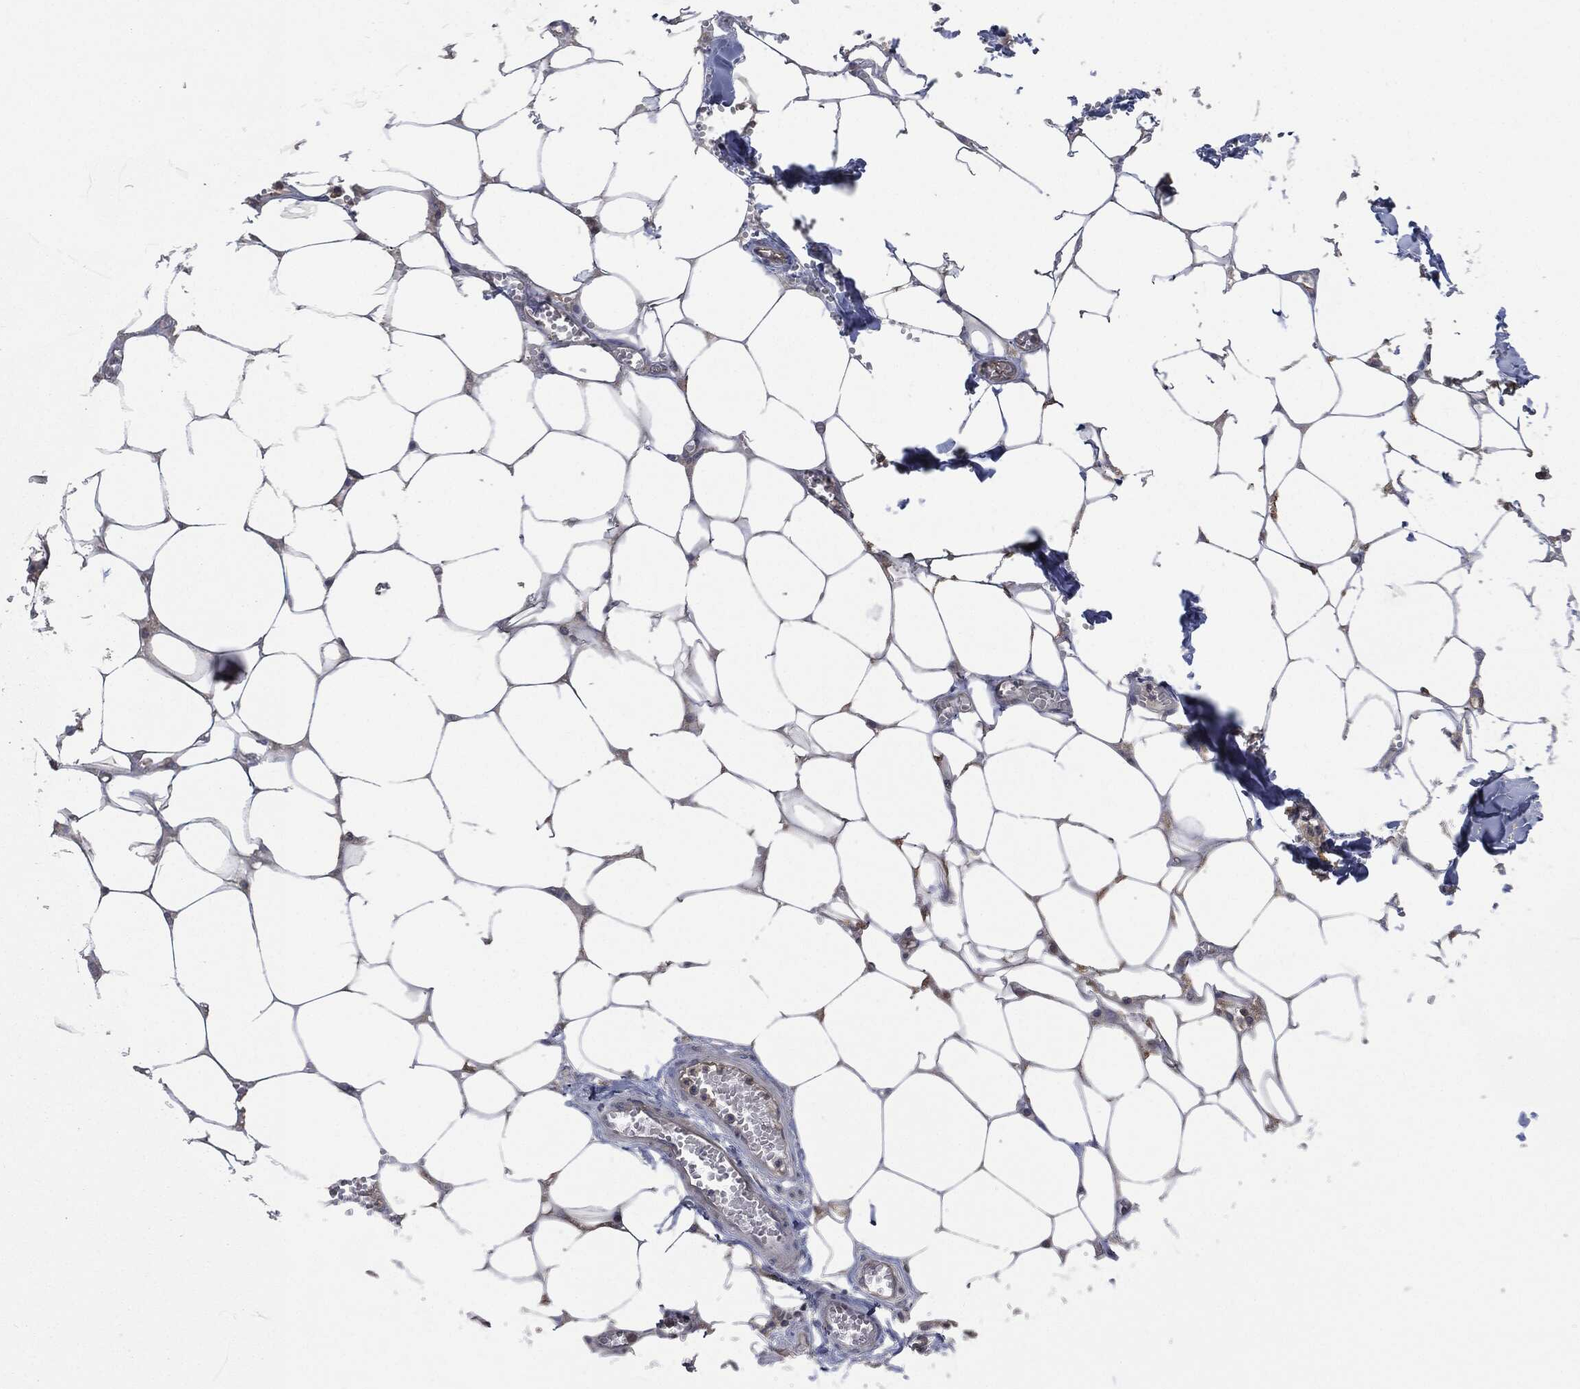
{"staining": {"intensity": "negative", "quantity": "none", "location": "none"}, "tissue": "adipose tissue", "cell_type": "Adipocytes", "image_type": "normal", "snomed": [{"axis": "morphology", "description": "Normal tissue, NOS"}, {"axis": "morphology", "description": "Squamous cell carcinoma, NOS"}, {"axis": "topography", "description": "Cartilage tissue"}, {"axis": "topography", "description": "Lung"}], "caption": "IHC of normal adipose tissue demonstrates no positivity in adipocytes. (Stains: DAB IHC with hematoxylin counter stain, Microscopy: brightfield microscopy at high magnification).", "gene": "IL1RN", "patient": {"sex": "male", "age": 66}}